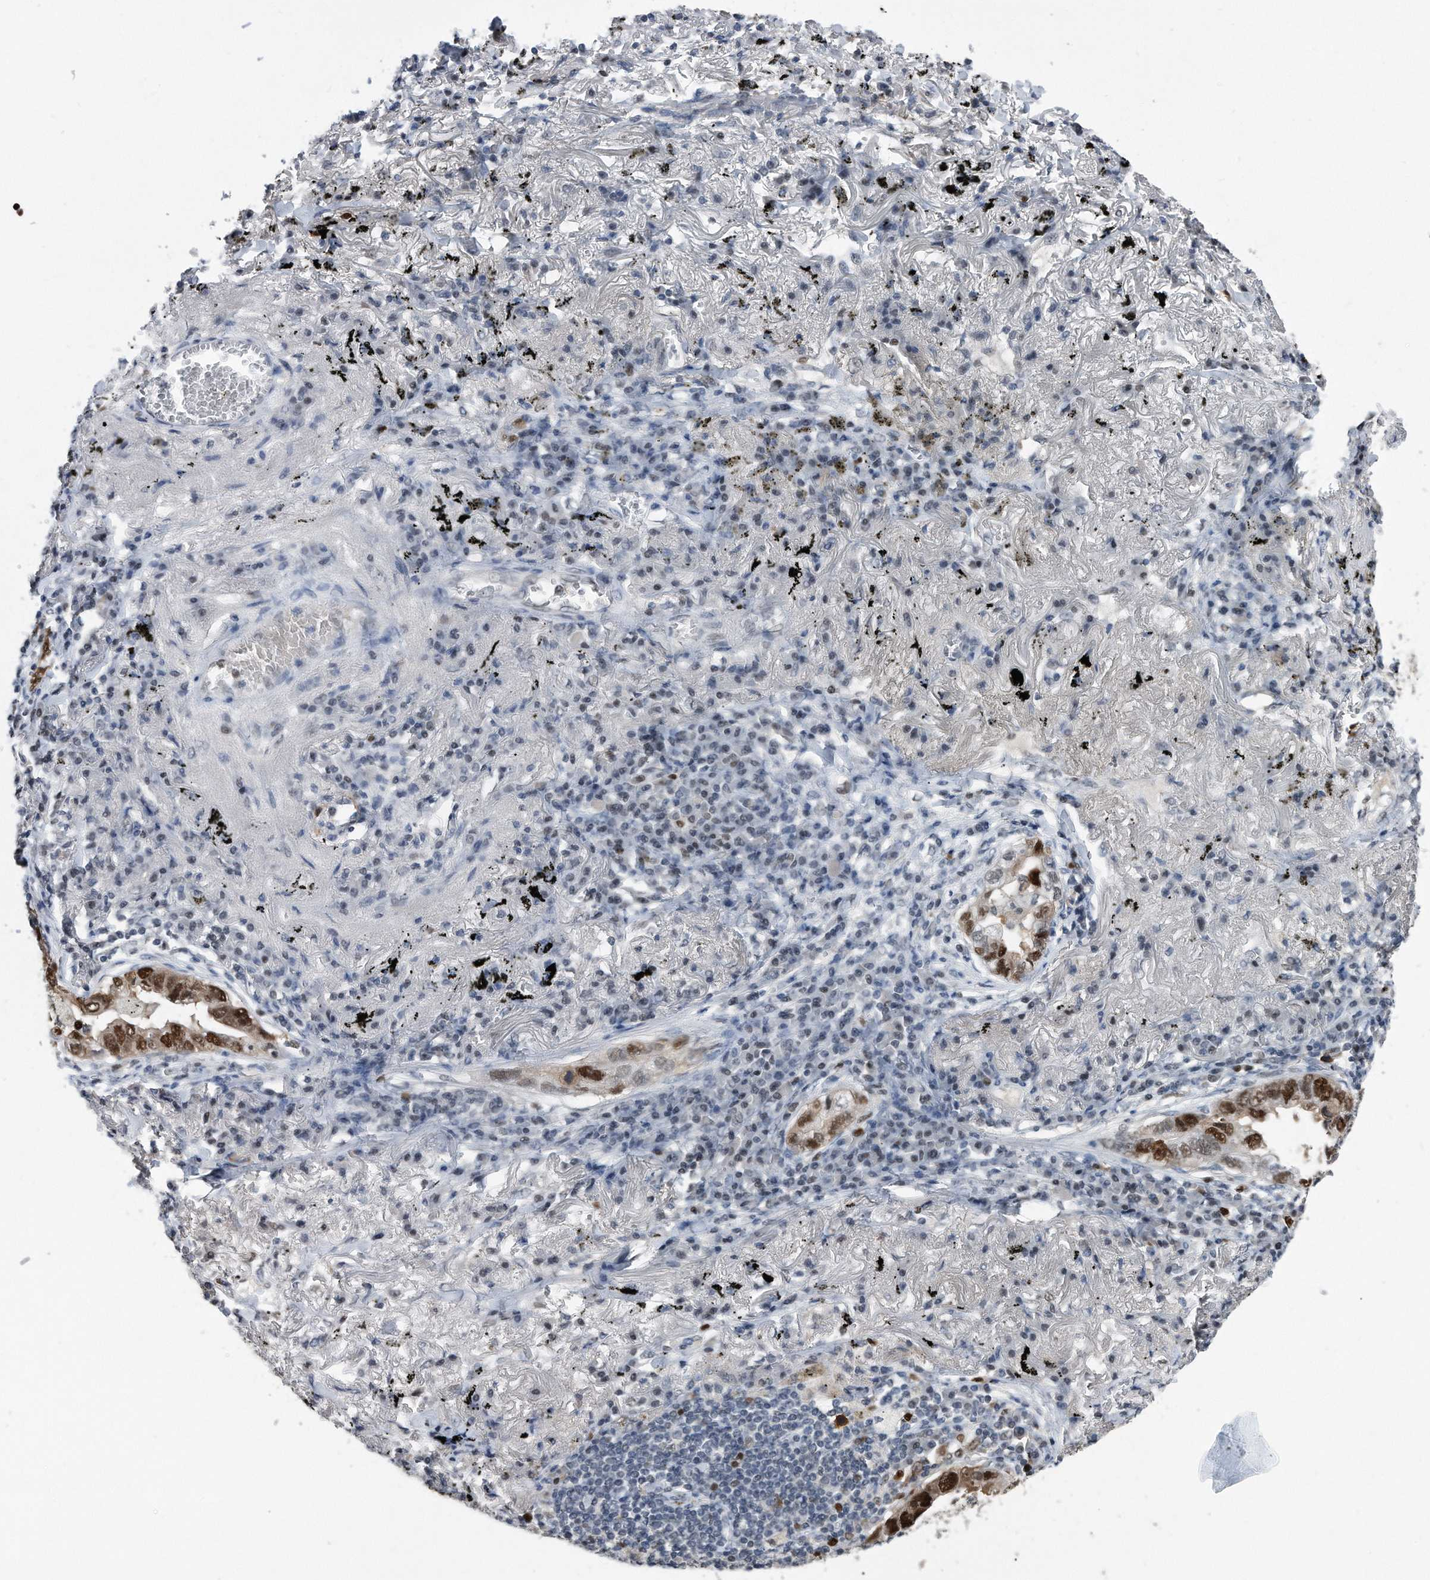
{"staining": {"intensity": "strong", "quantity": ">75%", "location": "nuclear"}, "tissue": "lung cancer", "cell_type": "Tumor cells", "image_type": "cancer", "snomed": [{"axis": "morphology", "description": "Adenocarcinoma, NOS"}, {"axis": "topography", "description": "Lung"}], "caption": "A histopathology image of lung cancer (adenocarcinoma) stained for a protein shows strong nuclear brown staining in tumor cells. The staining was performed using DAB, with brown indicating positive protein expression. Nuclei are stained blue with hematoxylin.", "gene": "PCNA", "patient": {"sex": "male", "age": 65}}